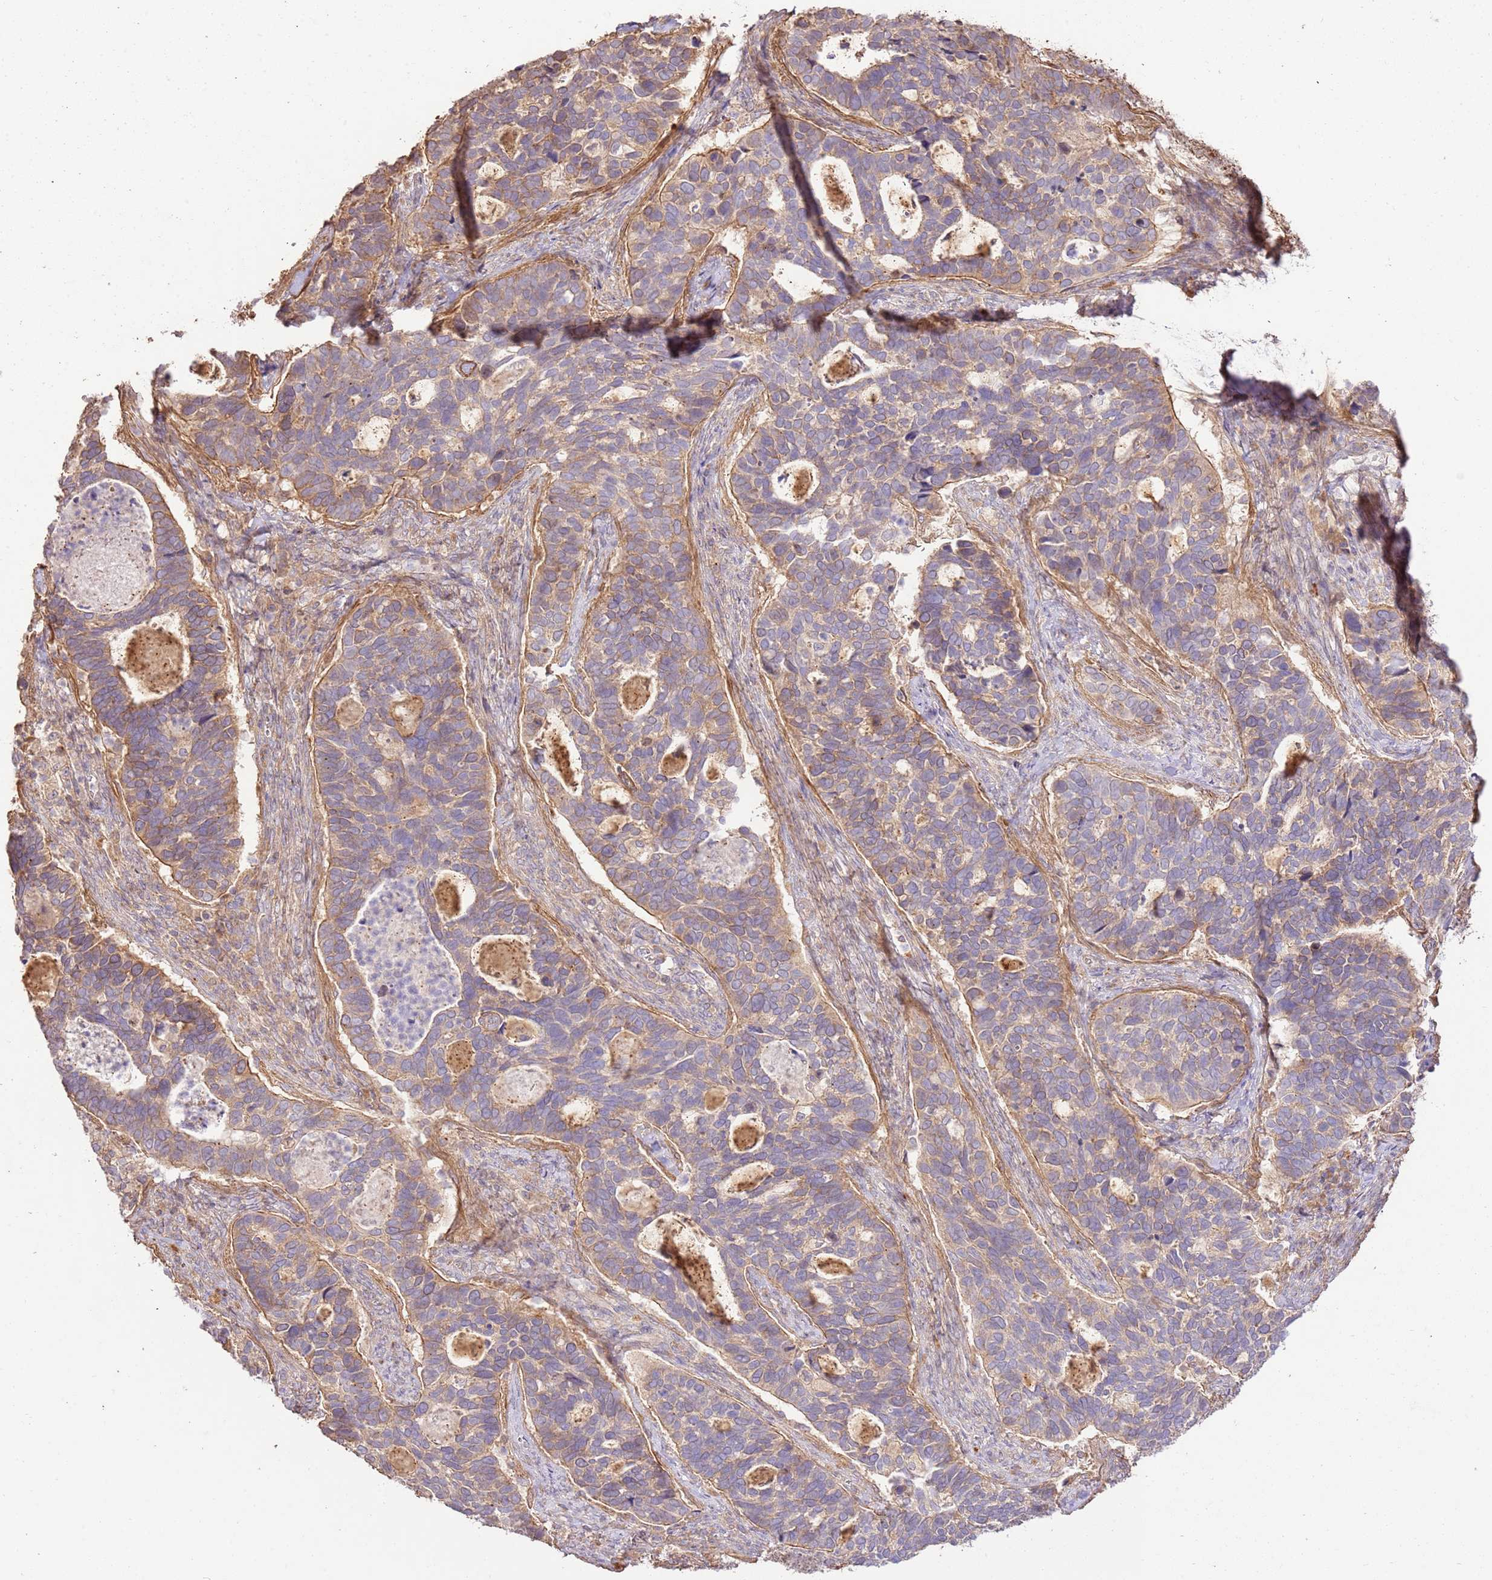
{"staining": {"intensity": "weak", "quantity": "25%-75%", "location": "cytoplasmic/membranous"}, "tissue": "cervical cancer", "cell_type": "Tumor cells", "image_type": "cancer", "snomed": [{"axis": "morphology", "description": "Squamous cell carcinoma, NOS"}, {"axis": "topography", "description": "Cervix"}], "caption": "A low amount of weak cytoplasmic/membranous positivity is present in approximately 25%-75% of tumor cells in squamous cell carcinoma (cervical) tissue. (Brightfield microscopy of DAB IHC at high magnification).", "gene": "CEP55", "patient": {"sex": "female", "age": 38}}